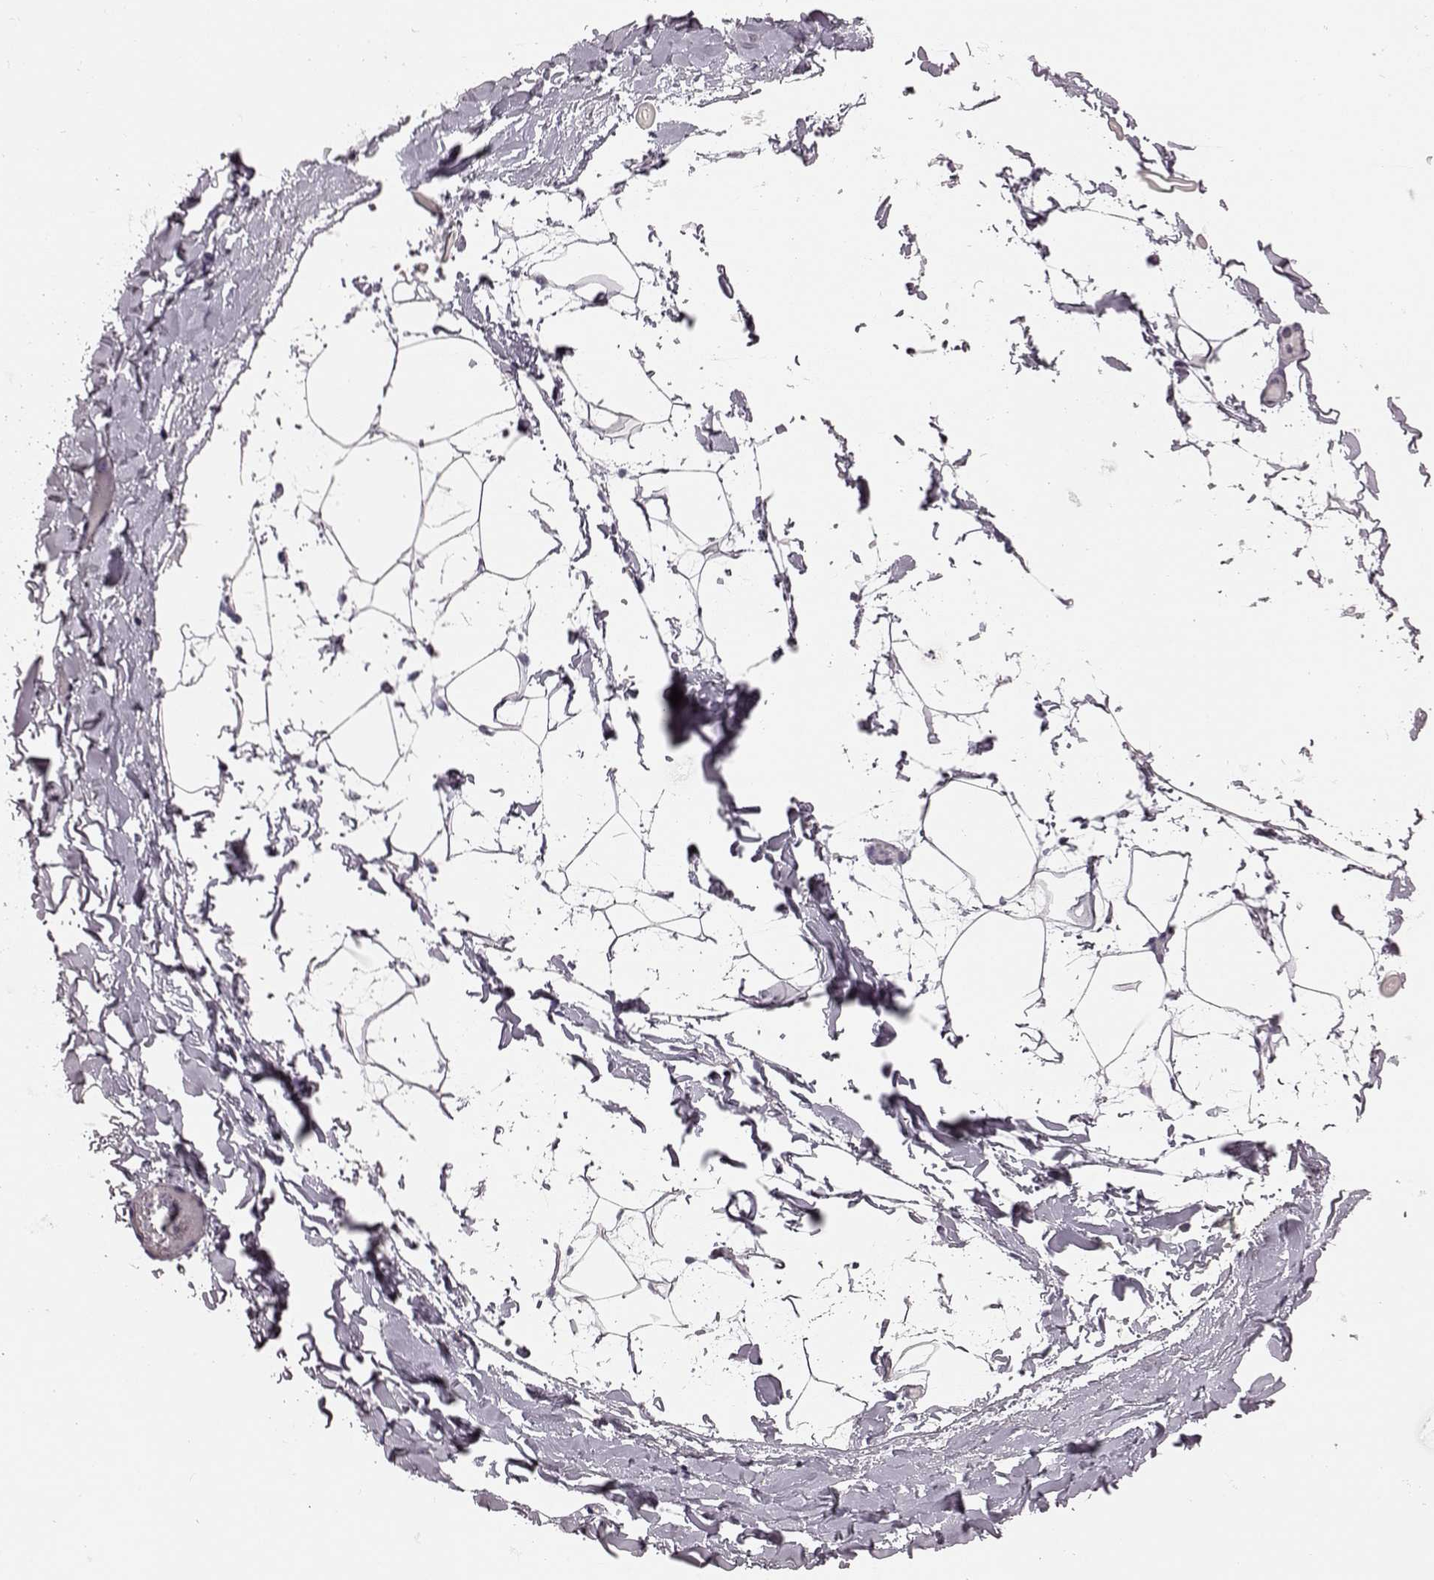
{"staining": {"intensity": "negative", "quantity": "none", "location": "none"}, "tissue": "adipose tissue", "cell_type": "Adipocytes", "image_type": "normal", "snomed": [{"axis": "morphology", "description": "Normal tissue, NOS"}, {"axis": "topography", "description": "Gallbladder"}, {"axis": "topography", "description": "Peripheral nerve tissue"}], "caption": "A high-resolution micrograph shows immunohistochemistry (IHC) staining of normal adipose tissue, which exhibits no significant positivity in adipocytes.", "gene": "AIPL1", "patient": {"sex": "female", "age": 45}}